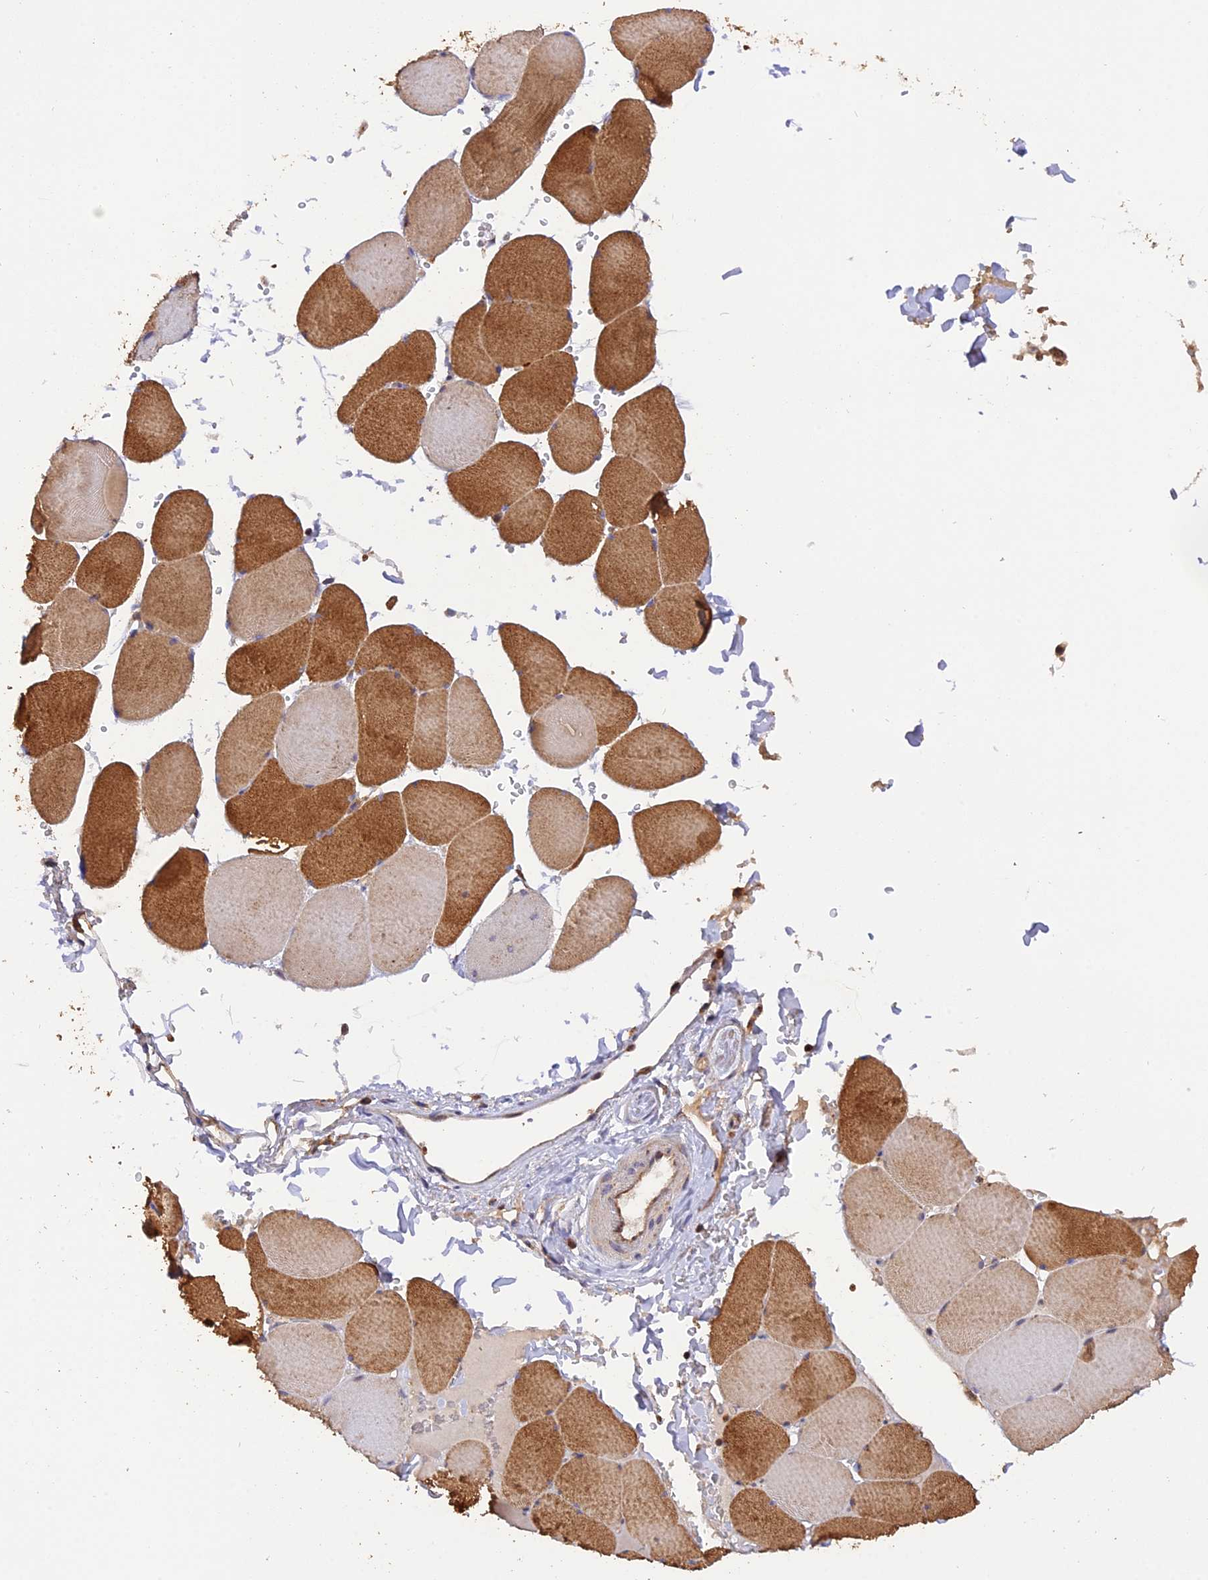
{"staining": {"intensity": "strong", "quantity": "25%-75%", "location": "cytoplasmic/membranous"}, "tissue": "skeletal muscle", "cell_type": "Myocytes", "image_type": "normal", "snomed": [{"axis": "morphology", "description": "Normal tissue, NOS"}, {"axis": "topography", "description": "Skeletal muscle"}, {"axis": "topography", "description": "Head-Neck"}], "caption": "Protein positivity by immunohistochemistry (IHC) demonstrates strong cytoplasmic/membranous positivity in about 25%-75% of myocytes in benign skeletal muscle.", "gene": "PEX3", "patient": {"sex": "male", "age": 66}}